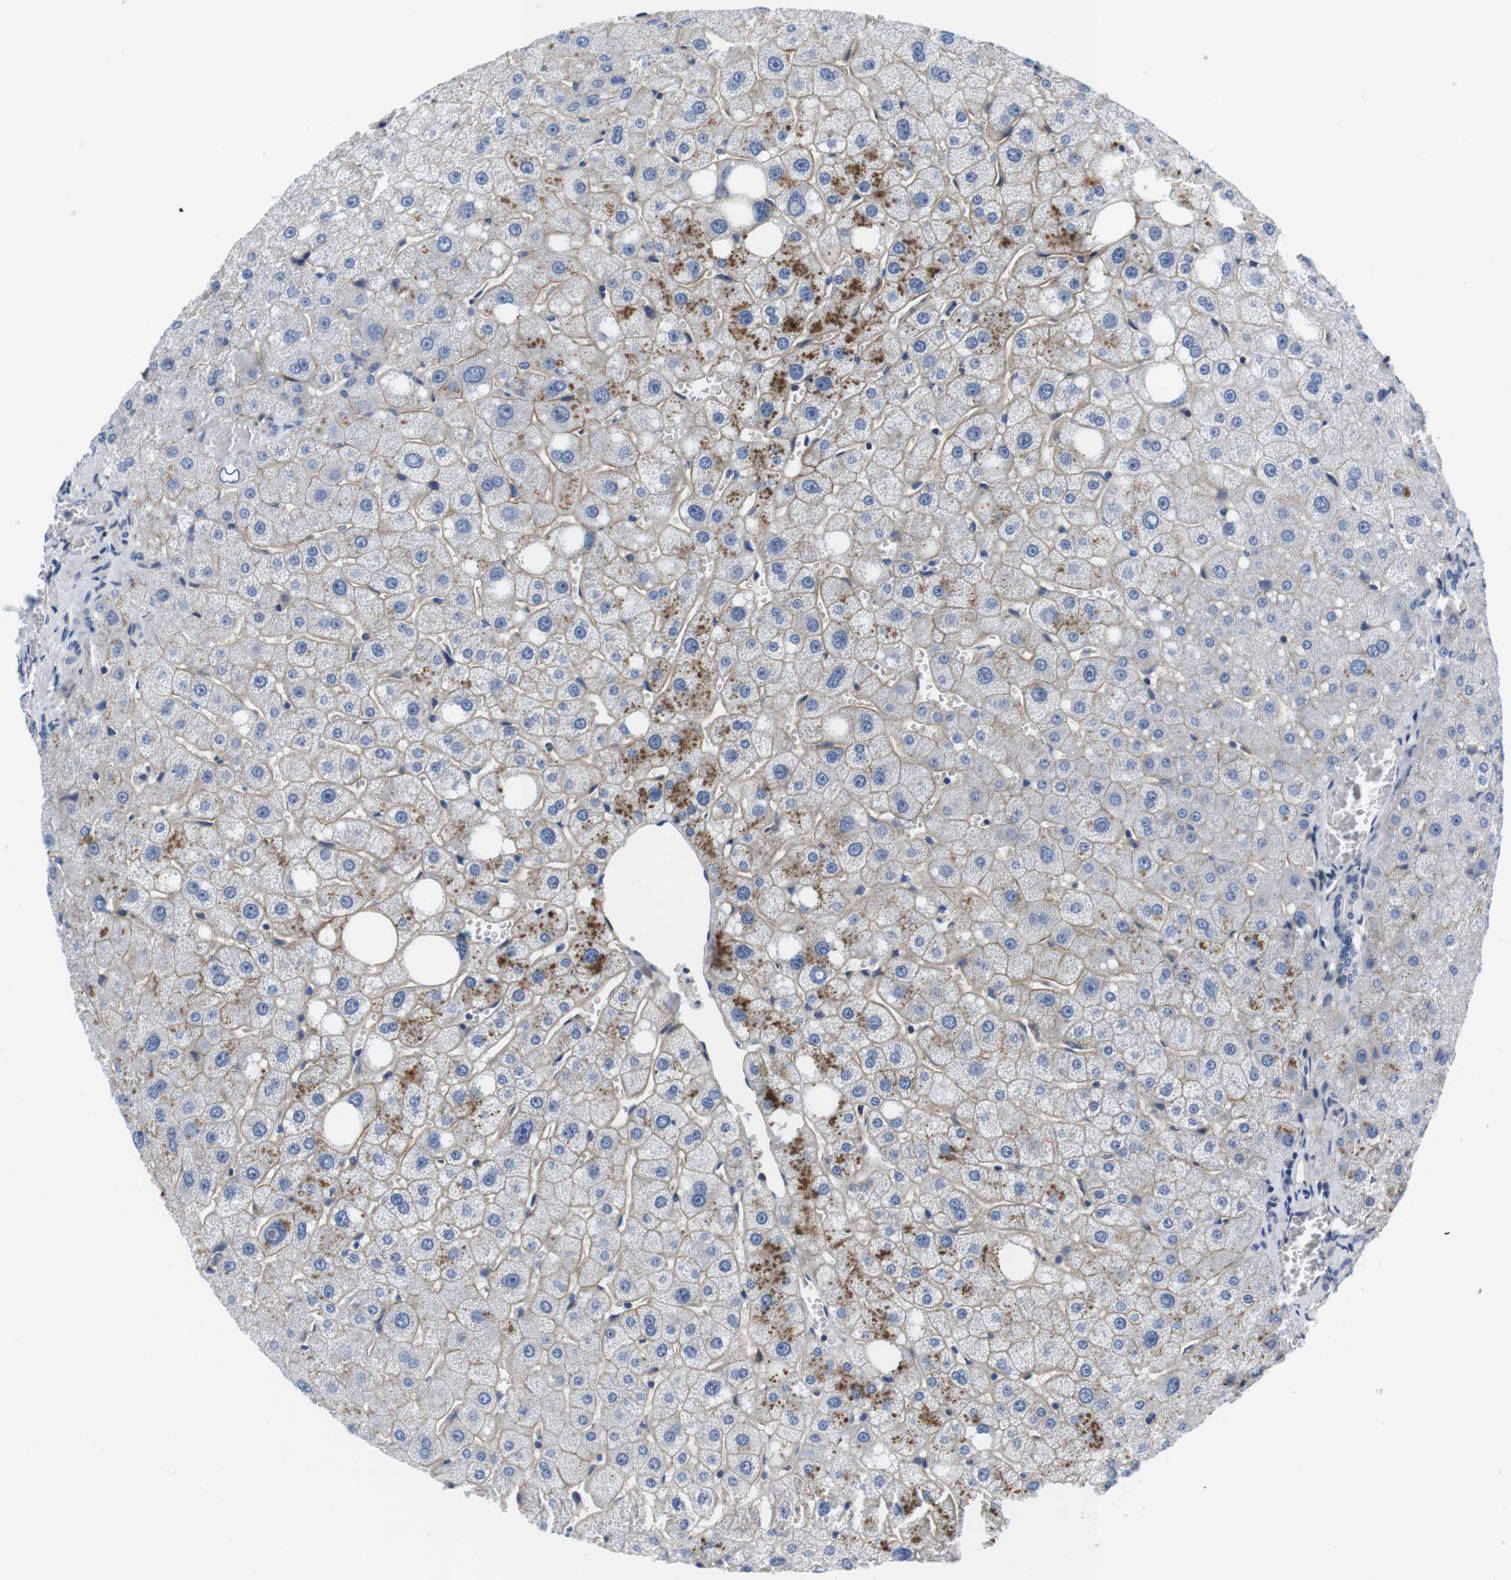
{"staining": {"intensity": "negative", "quantity": "none", "location": "none"}, "tissue": "liver", "cell_type": "Cholangiocytes", "image_type": "normal", "snomed": [{"axis": "morphology", "description": "Normal tissue, NOS"}, {"axis": "topography", "description": "Liver"}], "caption": "A histopathology image of liver stained for a protein exhibits no brown staining in cholangiocytes.", "gene": "SLC30A1", "patient": {"sex": "male", "age": 73}}